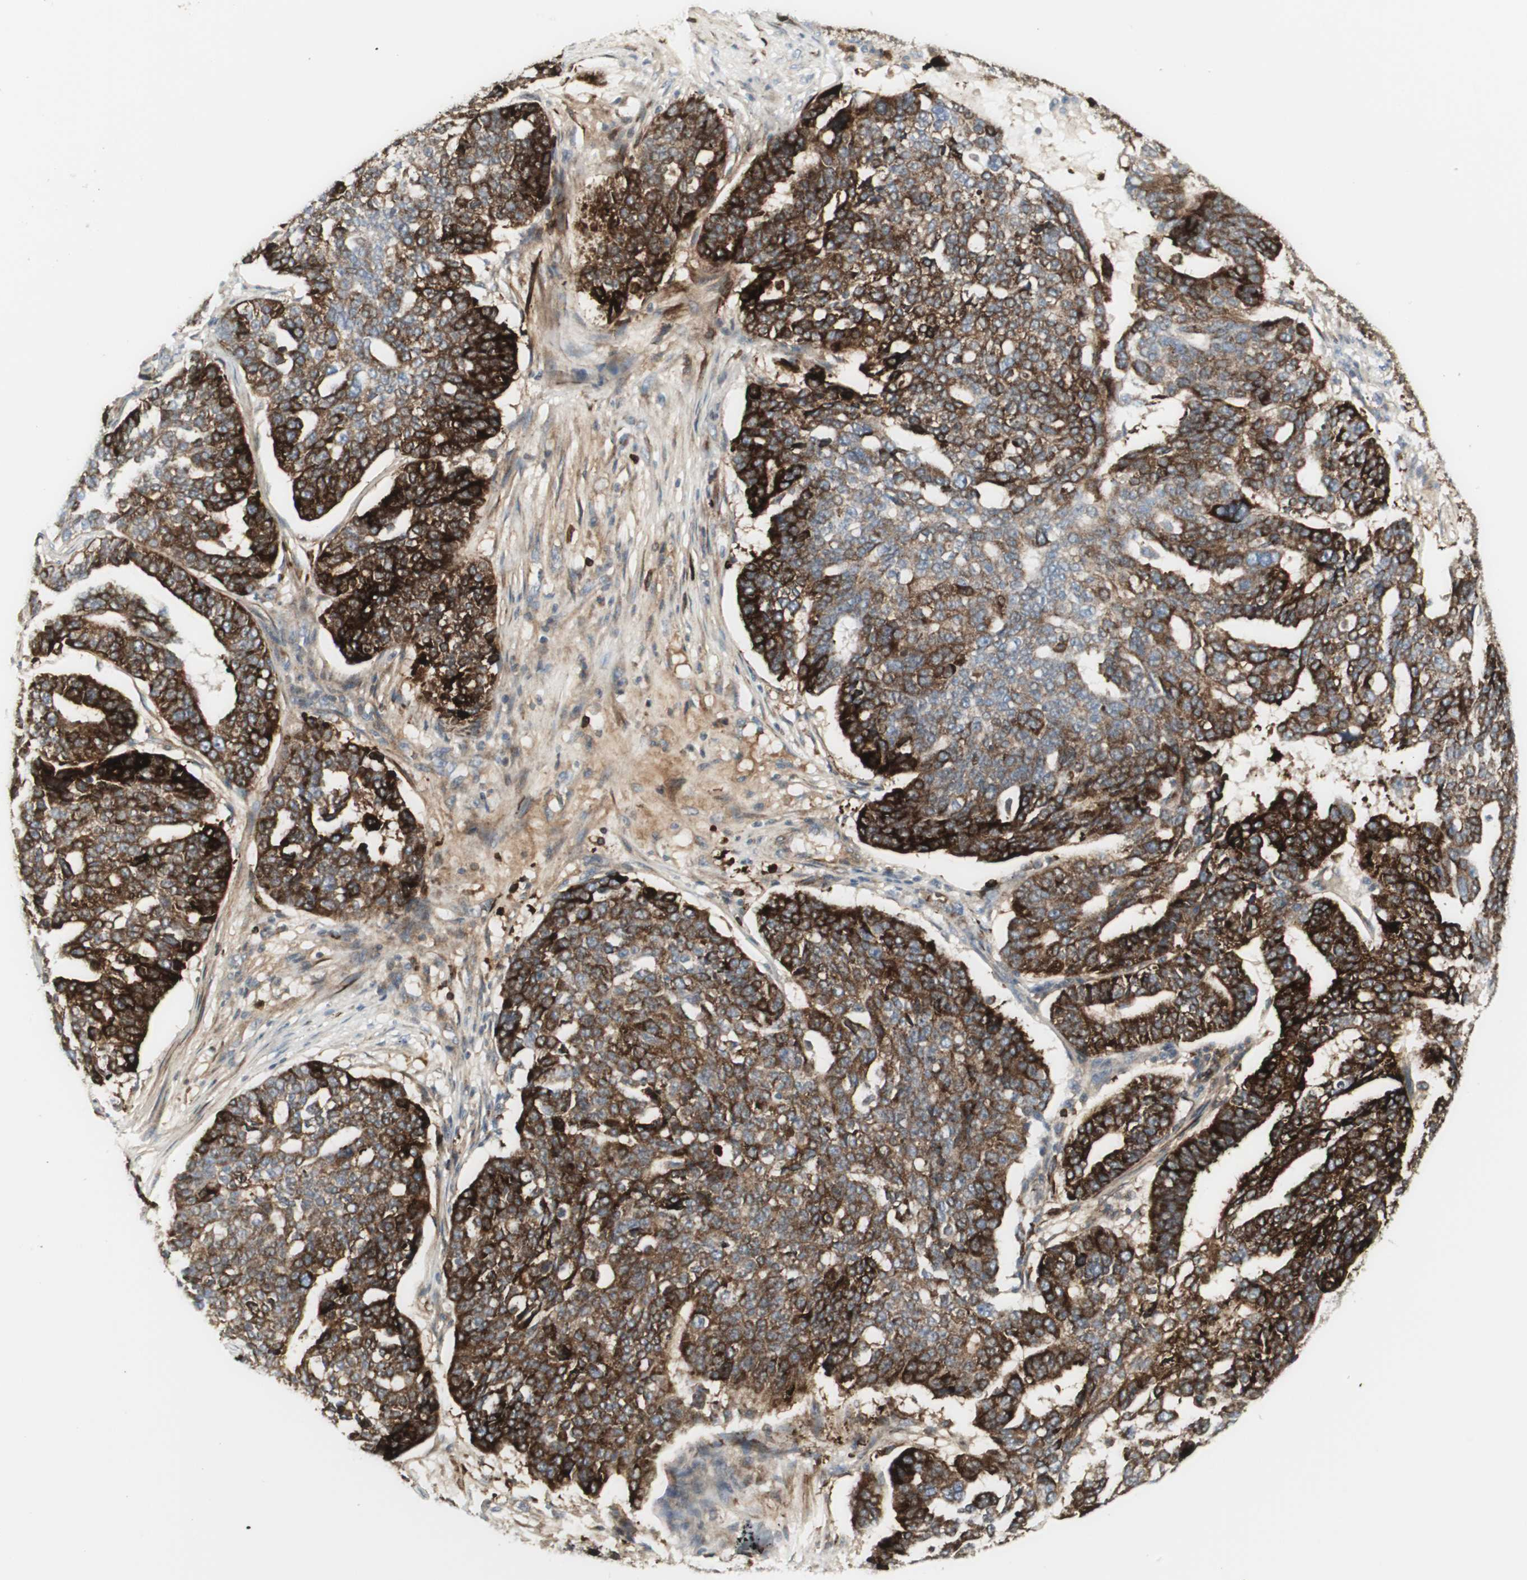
{"staining": {"intensity": "strong", "quantity": ">75%", "location": "cytoplasmic/membranous"}, "tissue": "ovarian cancer", "cell_type": "Tumor cells", "image_type": "cancer", "snomed": [{"axis": "morphology", "description": "Cystadenocarcinoma, serous, NOS"}, {"axis": "topography", "description": "Ovary"}], "caption": "About >75% of tumor cells in human ovarian cancer display strong cytoplasmic/membranous protein staining as visualized by brown immunohistochemical staining.", "gene": "MDK", "patient": {"sex": "female", "age": 59}}